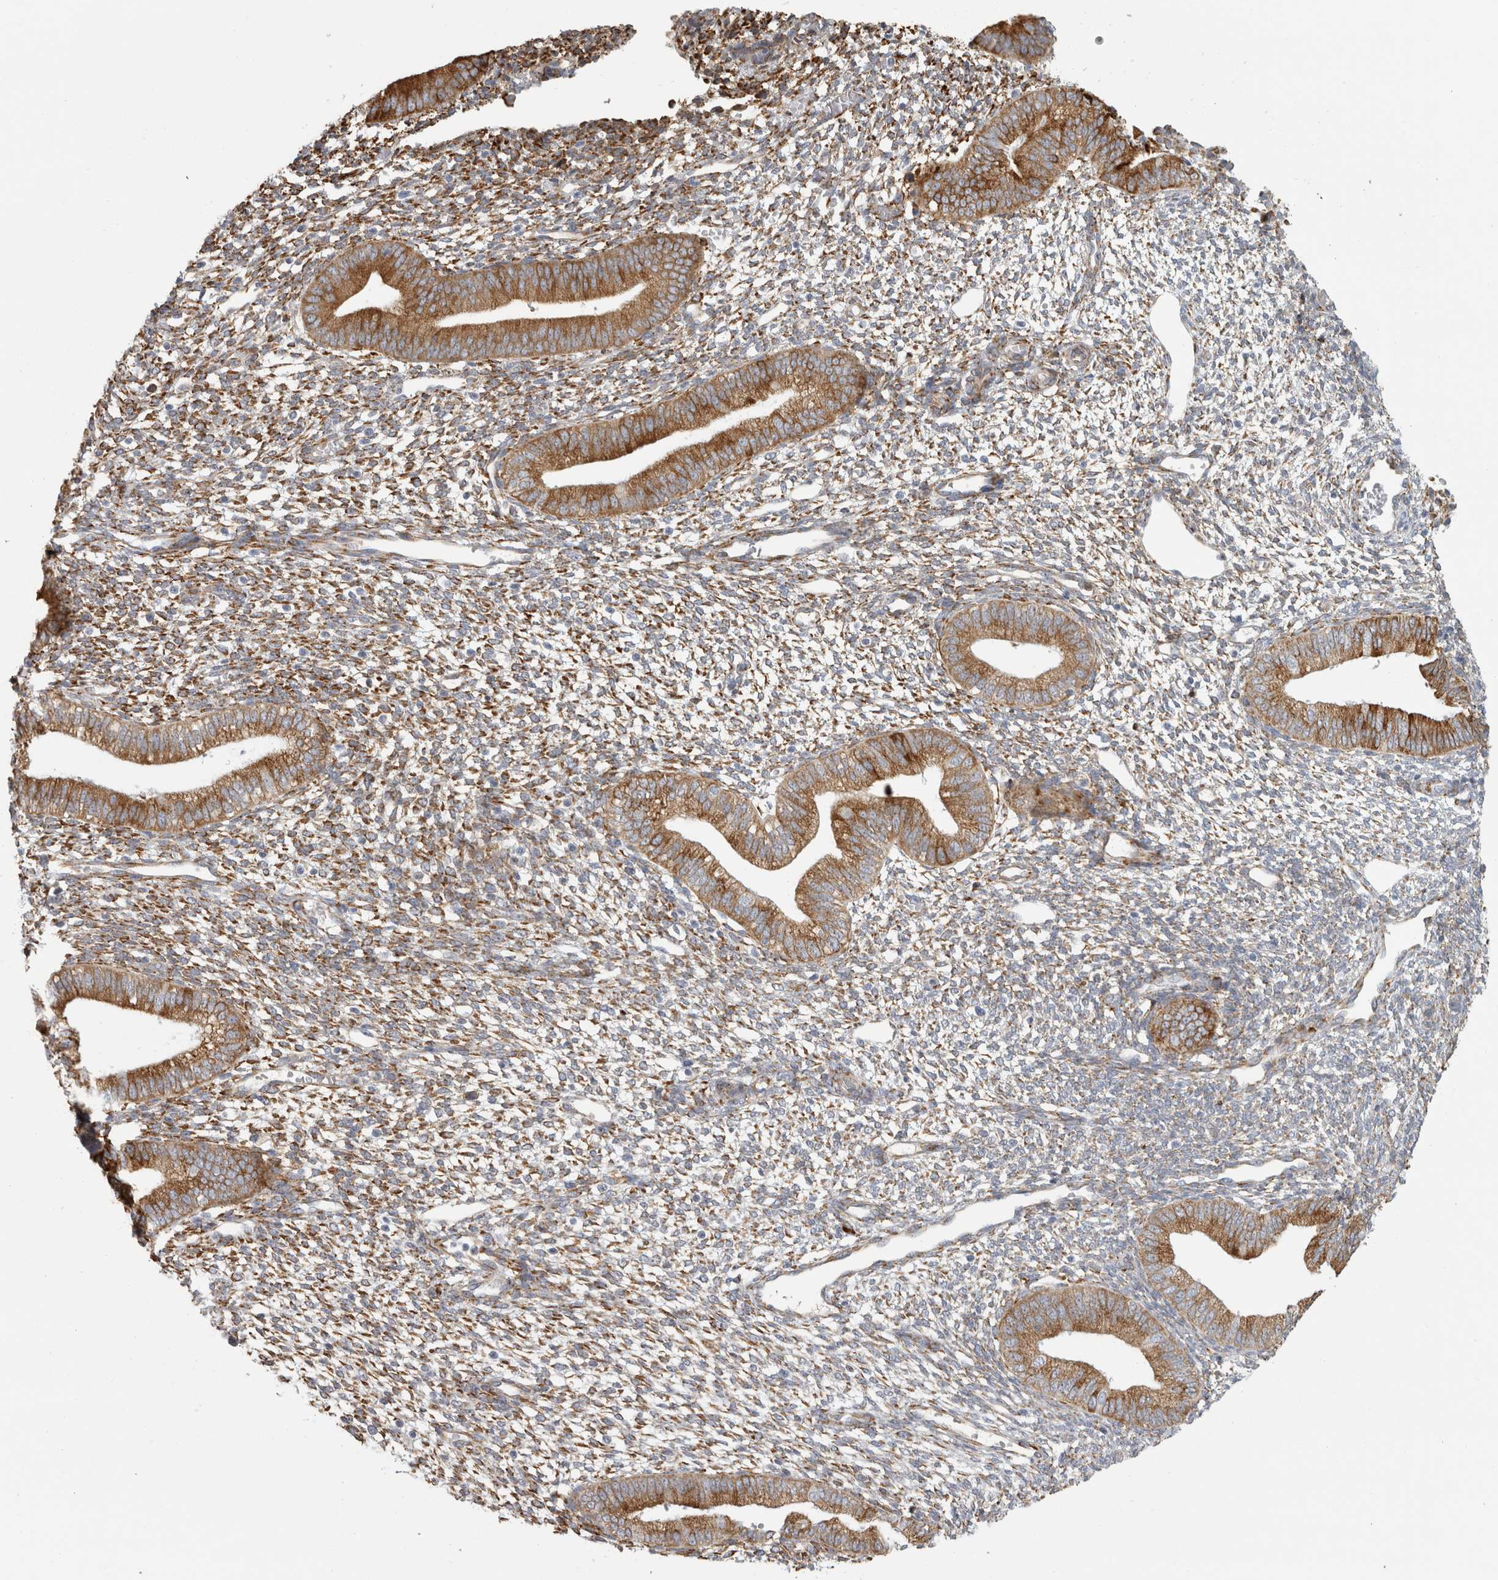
{"staining": {"intensity": "moderate", "quantity": "25%-75%", "location": "cytoplasmic/membranous"}, "tissue": "endometrium", "cell_type": "Cells in endometrial stroma", "image_type": "normal", "snomed": [{"axis": "morphology", "description": "Normal tissue, NOS"}, {"axis": "topography", "description": "Endometrium"}], "caption": "Brown immunohistochemical staining in unremarkable endometrium reveals moderate cytoplasmic/membranous expression in approximately 25%-75% of cells in endometrial stroma.", "gene": "OSTN", "patient": {"sex": "female", "age": 46}}